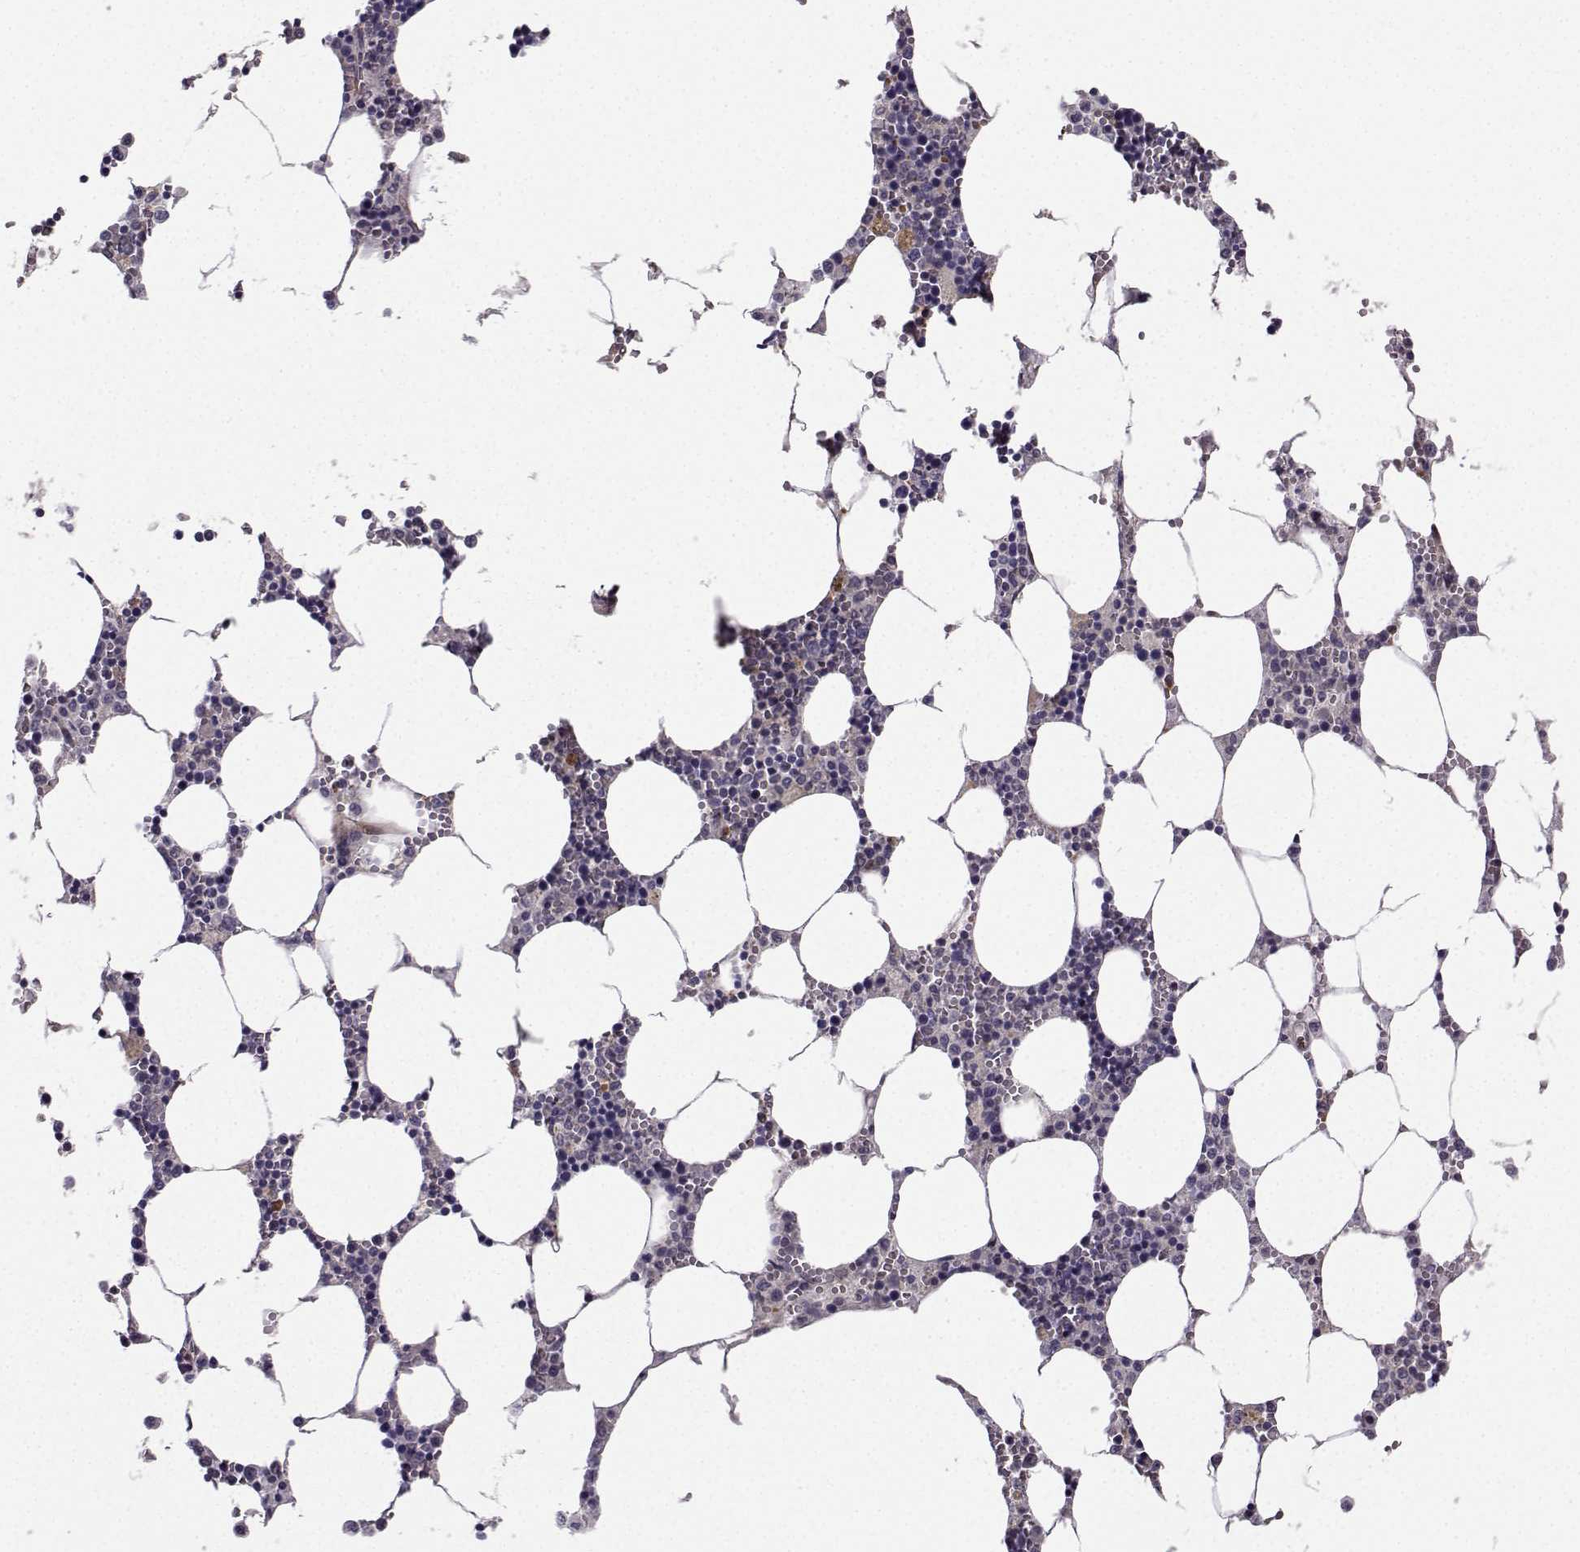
{"staining": {"intensity": "negative", "quantity": "none", "location": "none"}, "tissue": "bone marrow", "cell_type": "Hematopoietic cells", "image_type": "normal", "snomed": [{"axis": "morphology", "description": "Normal tissue, NOS"}, {"axis": "topography", "description": "Bone marrow"}], "caption": "Hematopoietic cells show no significant positivity in benign bone marrow.", "gene": "NQO1", "patient": {"sex": "female", "age": 64}}